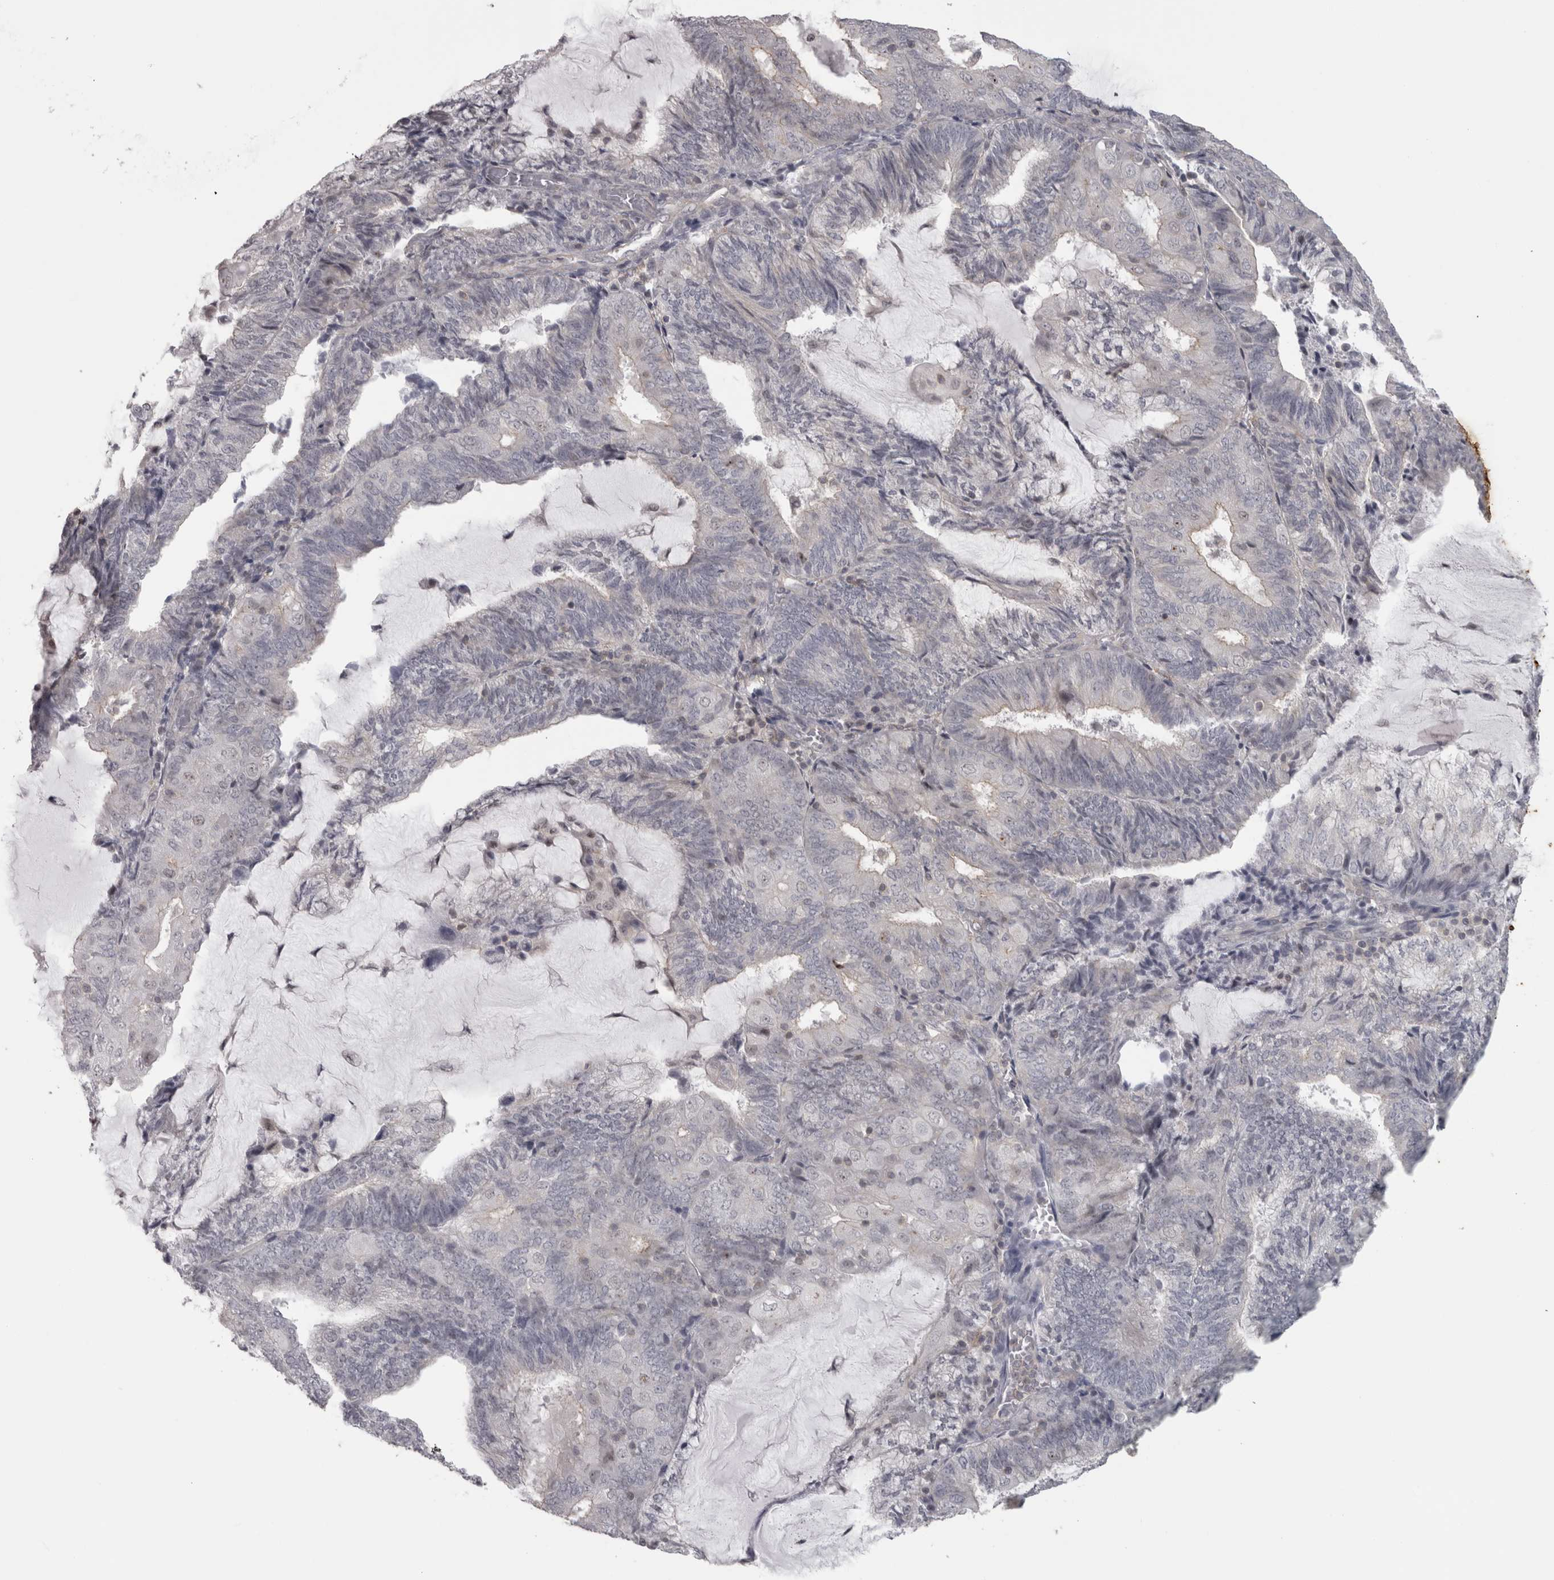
{"staining": {"intensity": "negative", "quantity": "none", "location": "none"}, "tissue": "endometrial cancer", "cell_type": "Tumor cells", "image_type": "cancer", "snomed": [{"axis": "morphology", "description": "Adenocarcinoma, NOS"}, {"axis": "topography", "description": "Endometrium"}], "caption": "An immunohistochemistry micrograph of endometrial cancer (adenocarcinoma) is shown. There is no staining in tumor cells of endometrial cancer (adenocarcinoma).", "gene": "PPP1R12B", "patient": {"sex": "female", "age": 81}}